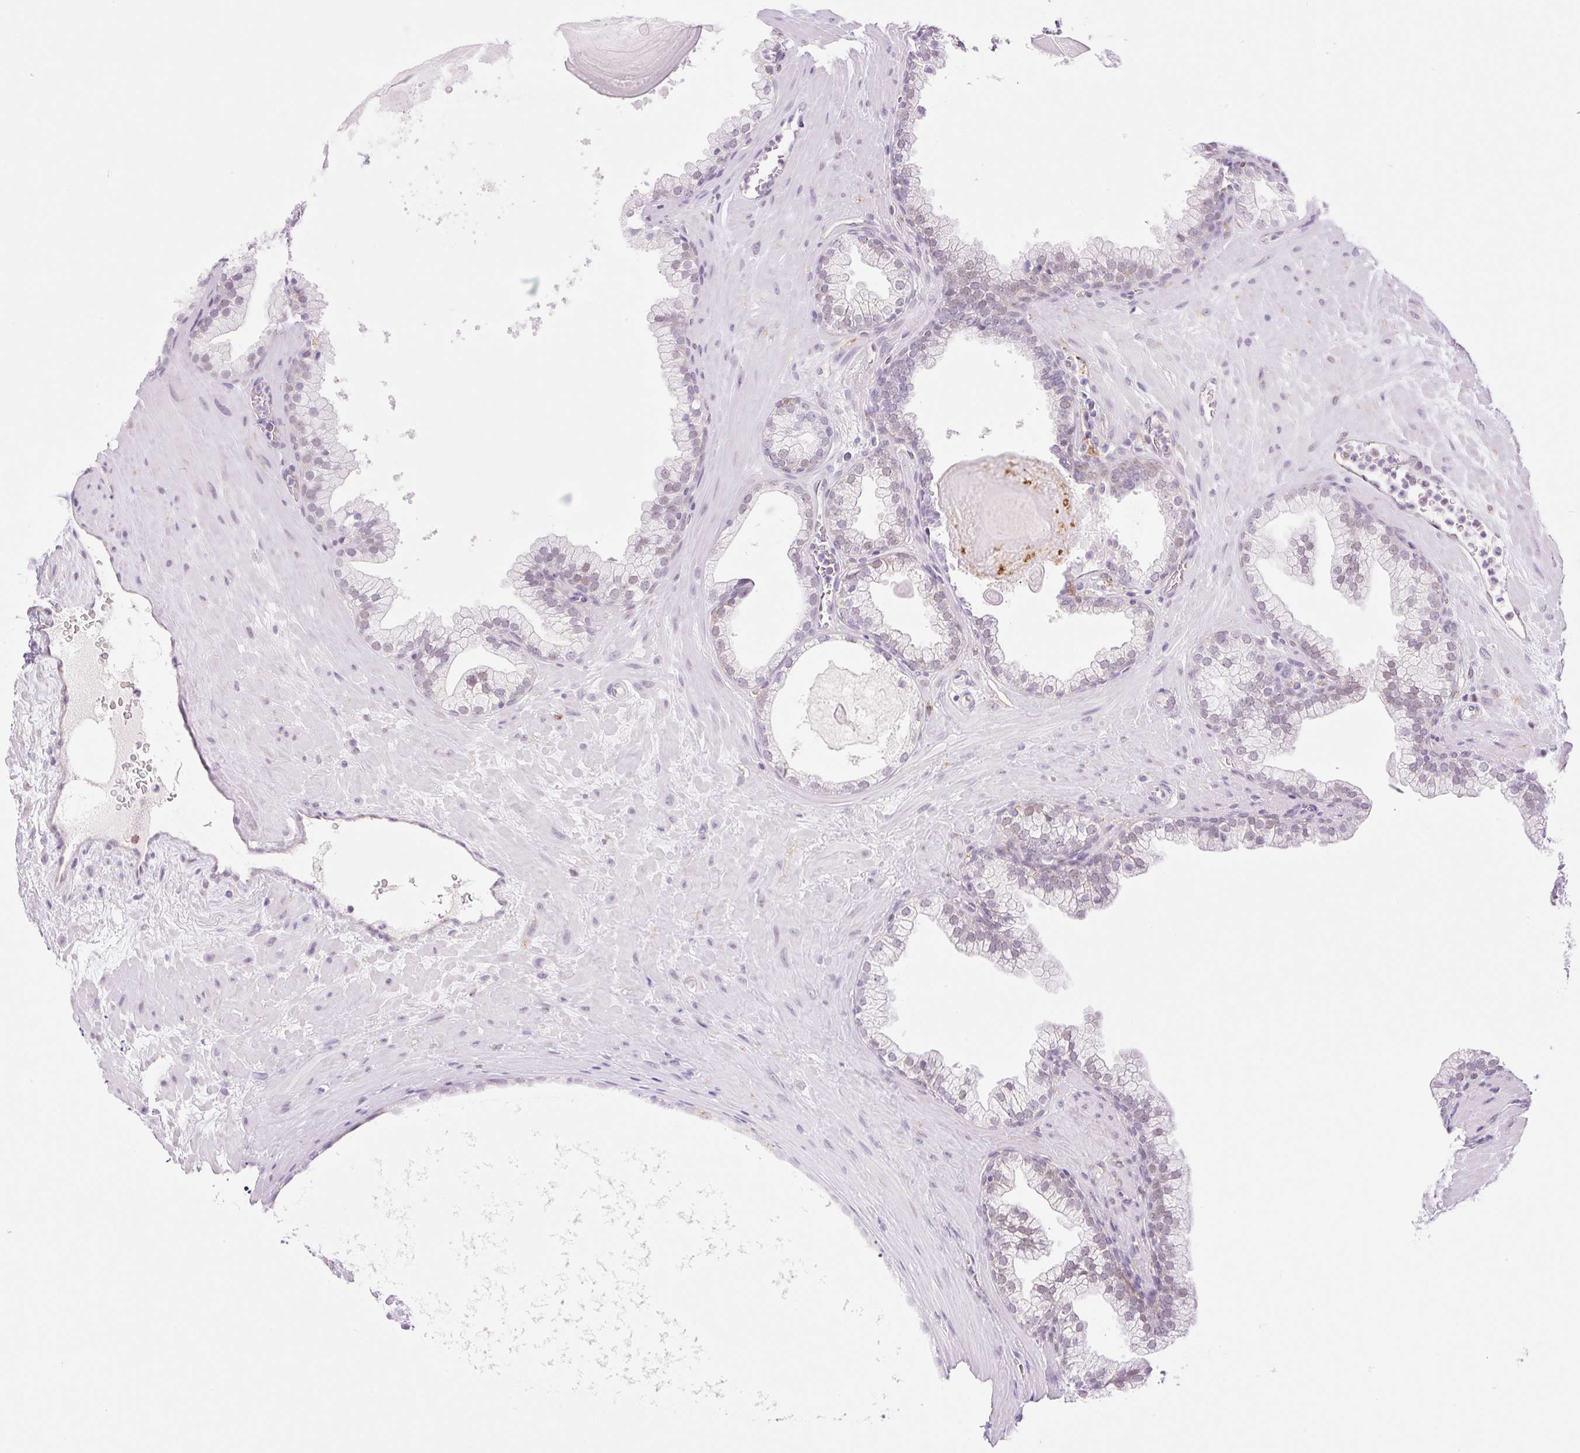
{"staining": {"intensity": "weak", "quantity": "<25%", "location": "nuclear"}, "tissue": "prostate", "cell_type": "Glandular cells", "image_type": "normal", "snomed": [{"axis": "morphology", "description": "Normal tissue, NOS"}, {"axis": "topography", "description": "Prostate"}, {"axis": "topography", "description": "Peripheral nerve tissue"}], "caption": "IHC histopathology image of unremarkable prostate: prostate stained with DAB (3,3'-diaminobenzidine) displays no significant protein positivity in glandular cells. The staining was performed using DAB (3,3'-diaminobenzidine) to visualize the protein expression in brown, while the nuclei were stained in blue with hematoxylin (Magnification: 20x).", "gene": "PALM3", "patient": {"sex": "male", "age": 61}}